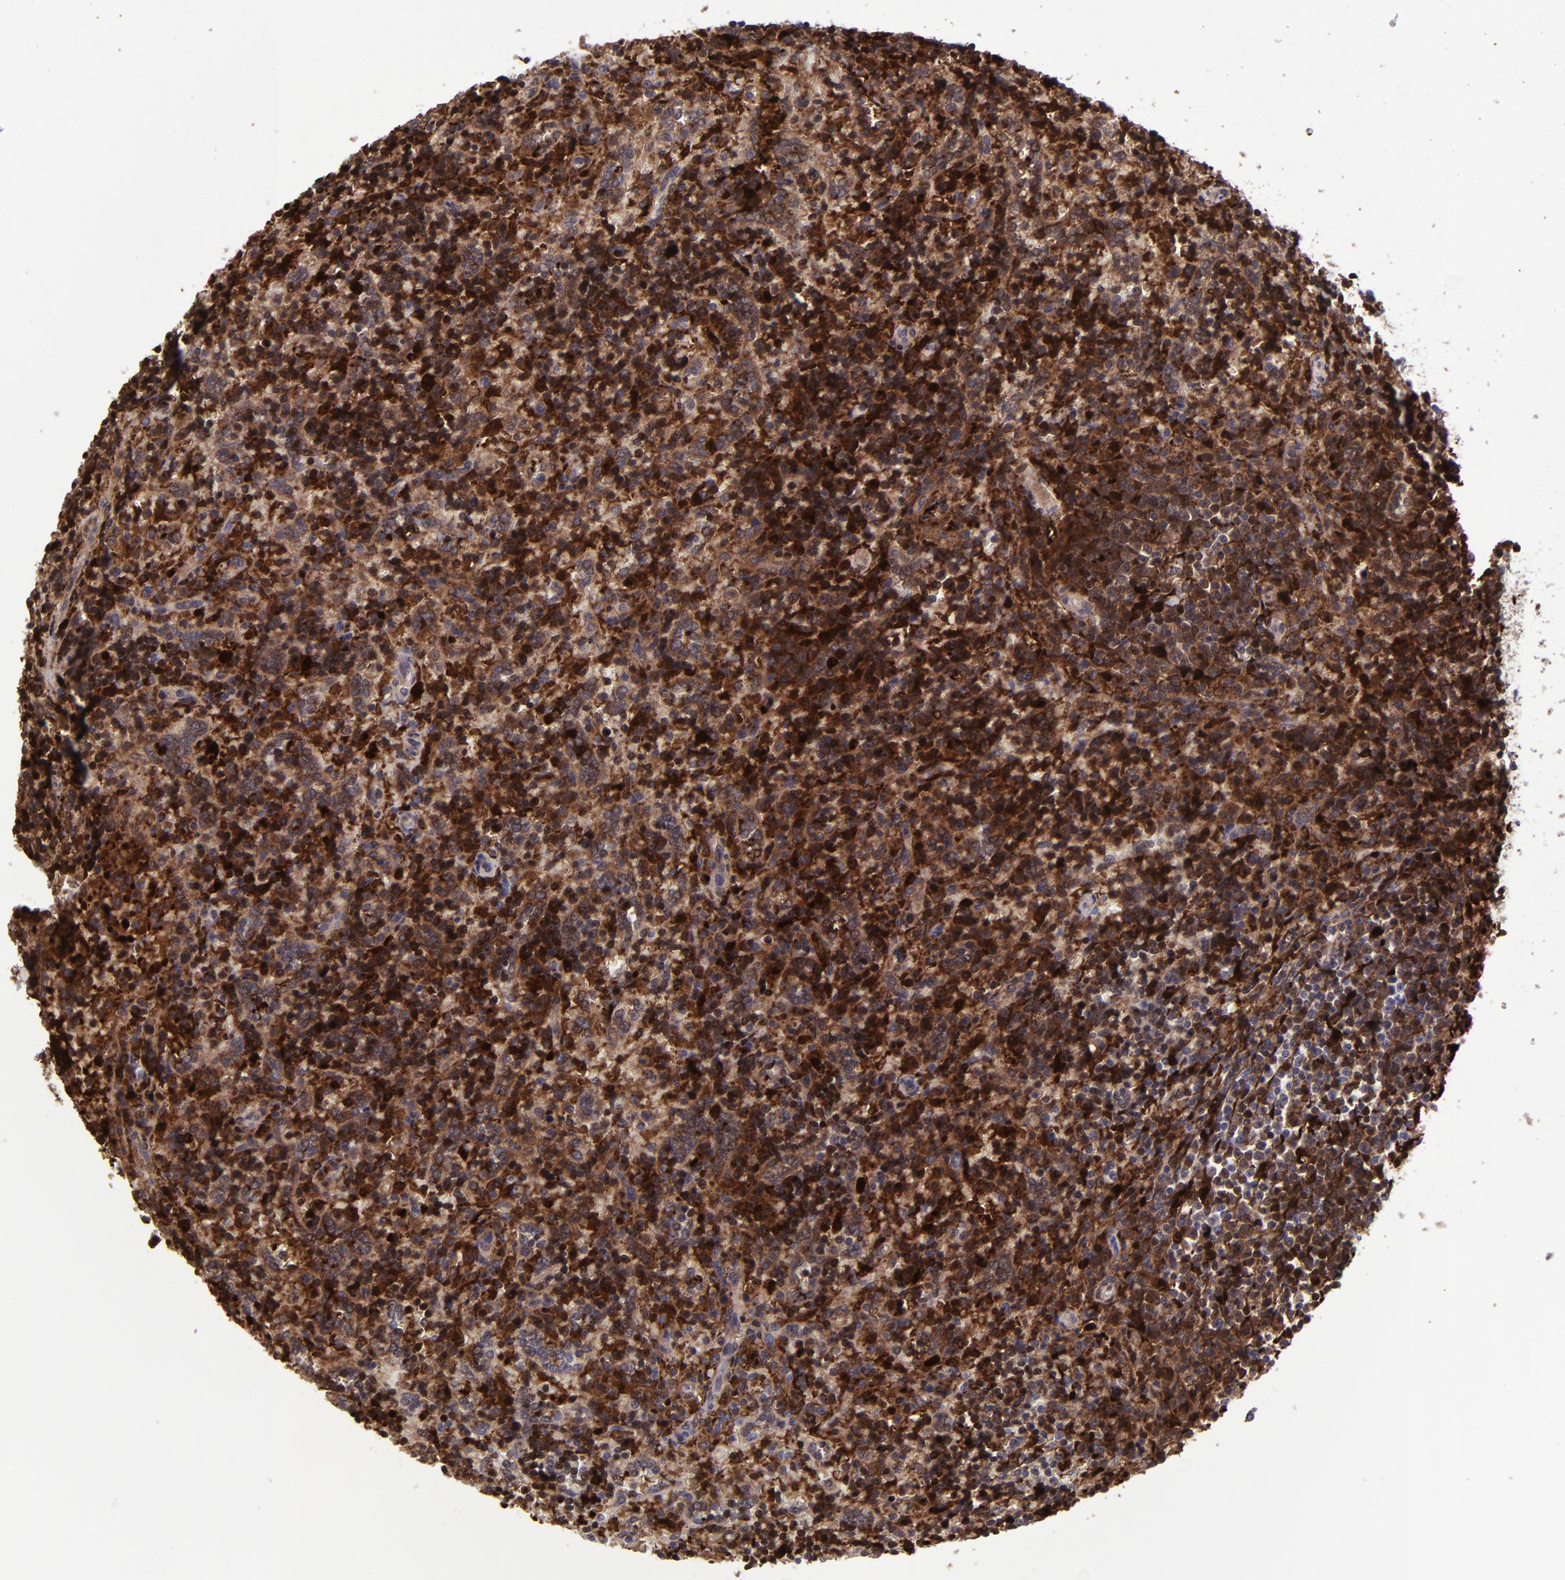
{"staining": {"intensity": "strong", "quantity": ">75%", "location": "cytoplasmic/membranous,nuclear"}, "tissue": "lymphoma", "cell_type": "Tumor cells", "image_type": "cancer", "snomed": [{"axis": "morphology", "description": "Malignant lymphoma, non-Hodgkin's type, Low grade"}, {"axis": "topography", "description": "Spleen"}], "caption": "A micrograph showing strong cytoplasmic/membranous and nuclear positivity in approximately >75% of tumor cells in malignant lymphoma, non-Hodgkin's type (low-grade), as visualized by brown immunohistochemical staining.", "gene": "TYMP", "patient": {"sex": "male", "age": 67}}